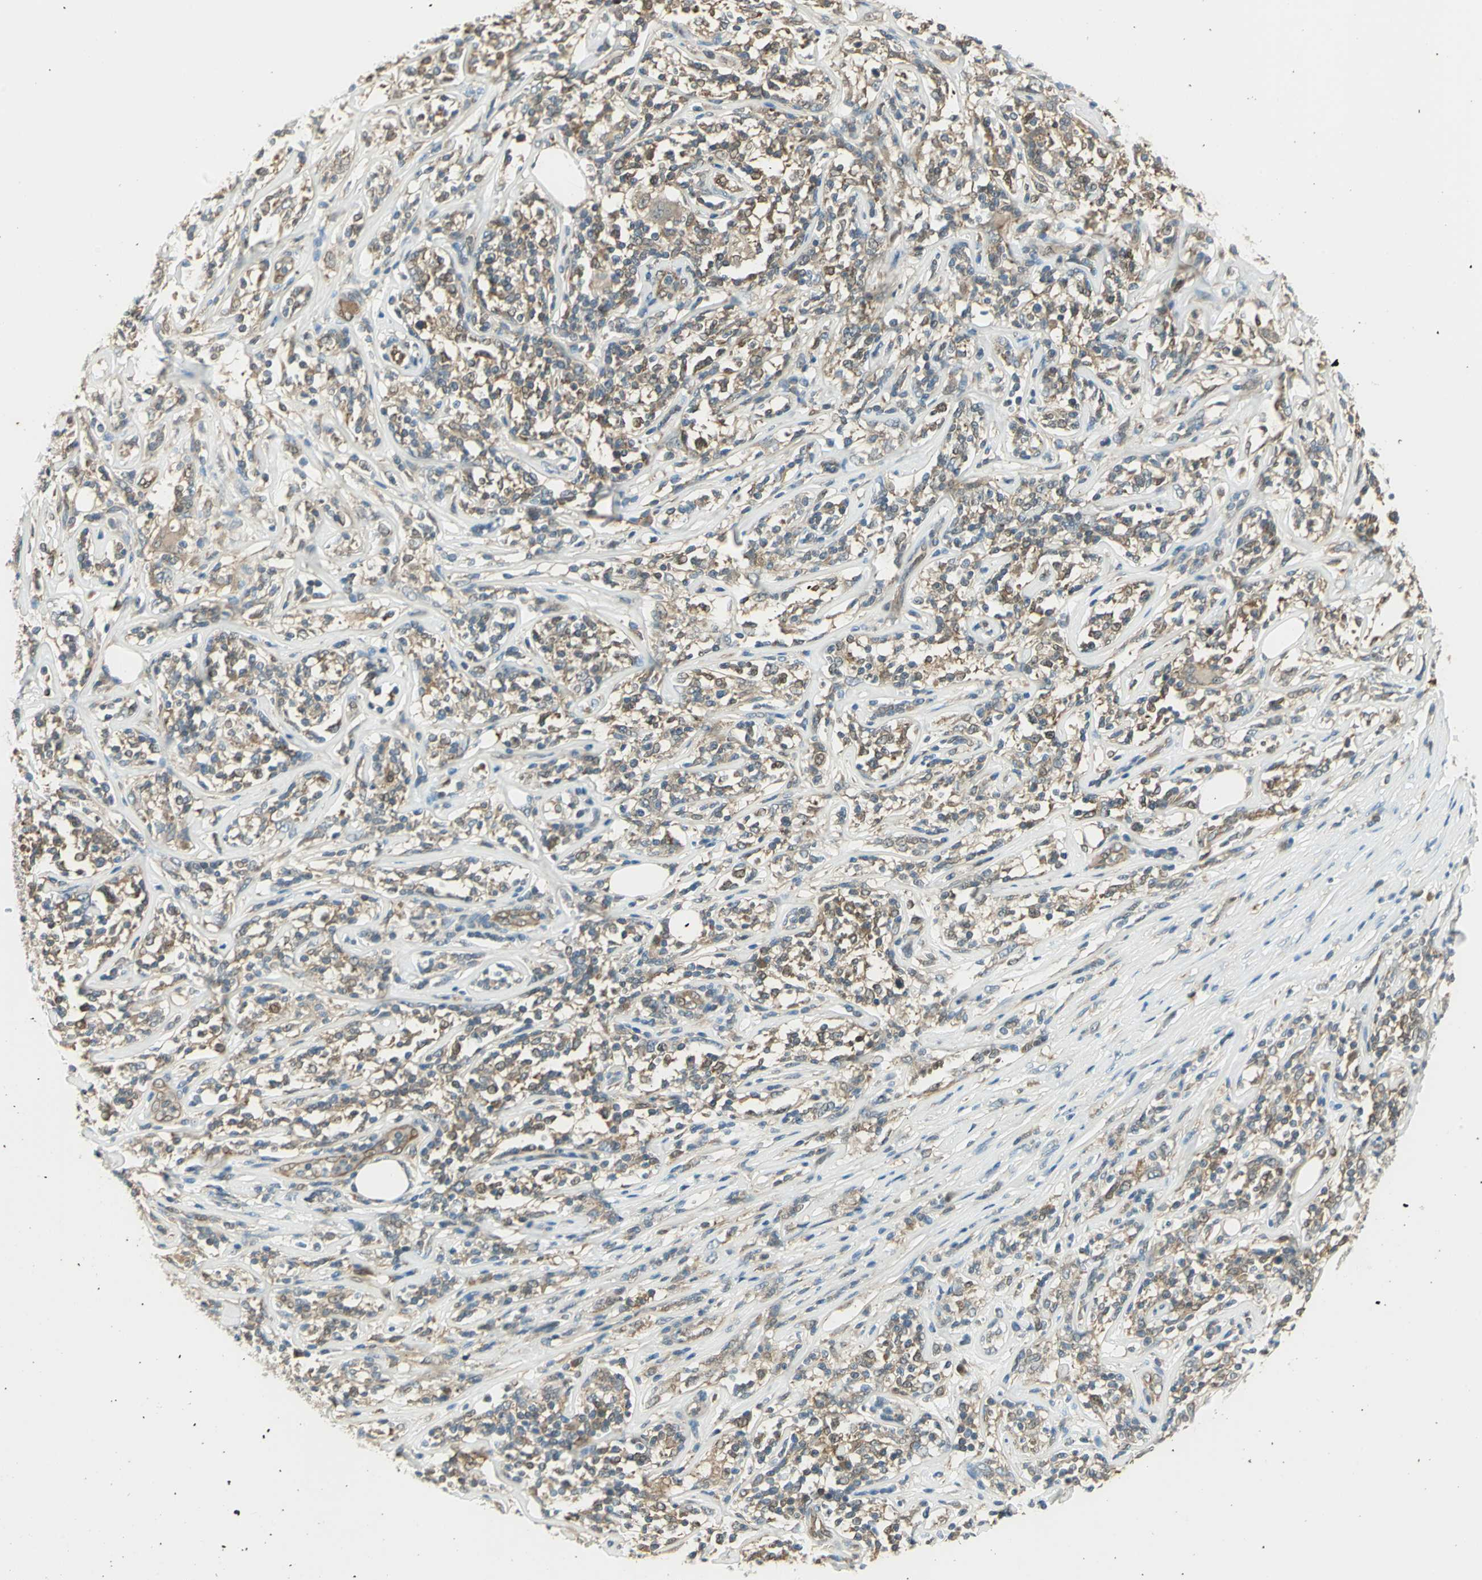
{"staining": {"intensity": "moderate", "quantity": ">75%", "location": "cytoplasmic/membranous"}, "tissue": "lymphoma", "cell_type": "Tumor cells", "image_type": "cancer", "snomed": [{"axis": "morphology", "description": "Malignant lymphoma, non-Hodgkin's type, High grade"}, {"axis": "topography", "description": "Lymph node"}], "caption": "High-magnification brightfield microscopy of lymphoma stained with DAB (3,3'-diaminobenzidine) (brown) and counterstained with hematoxylin (blue). tumor cells exhibit moderate cytoplasmic/membranous expression is present in about>75% of cells. The staining is performed using DAB (3,3'-diaminobenzidine) brown chromogen to label protein expression. The nuclei are counter-stained blue using hematoxylin.", "gene": "FYN", "patient": {"sex": "female", "age": 84}}